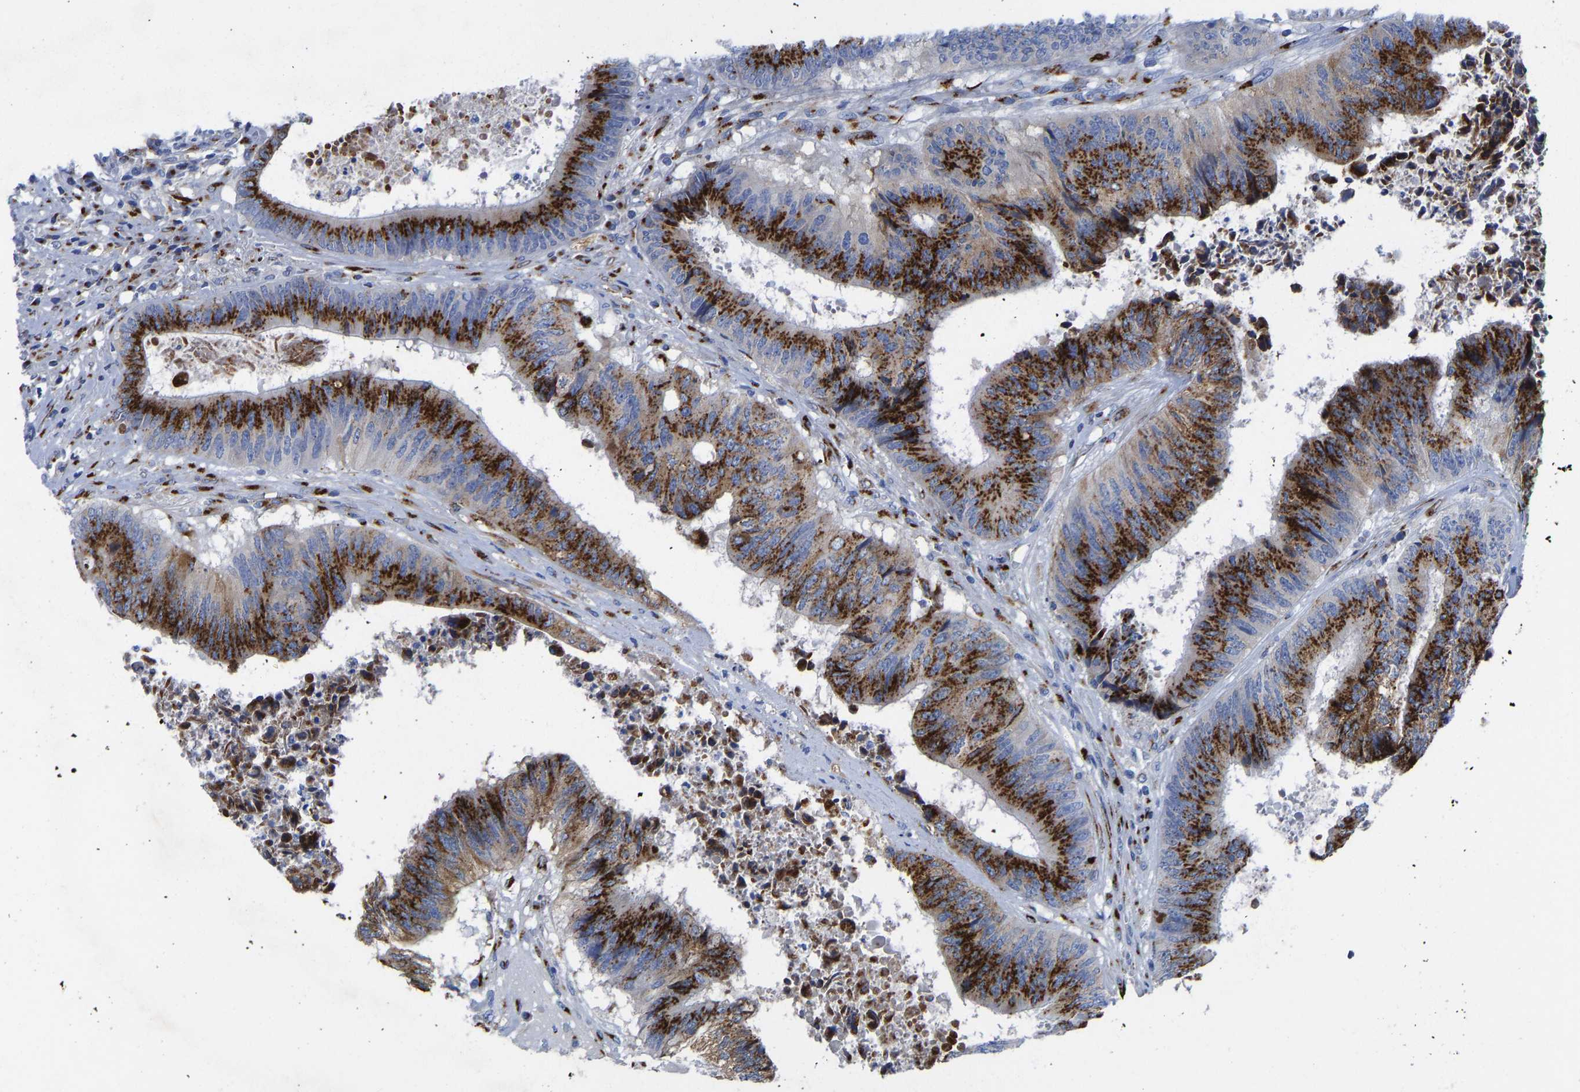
{"staining": {"intensity": "strong", "quantity": ">75%", "location": "cytoplasmic/membranous"}, "tissue": "colorectal cancer", "cell_type": "Tumor cells", "image_type": "cancer", "snomed": [{"axis": "morphology", "description": "Adenocarcinoma, NOS"}, {"axis": "topography", "description": "Rectum"}], "caption": "The immunohistochemical stain labels strong cytoplasmic/membranous staining in tumor cells of adenocarcinoma (colorectal) tissue.", "gene": "TMEM87A", "patient": {"sex": "male", "age": 72}}